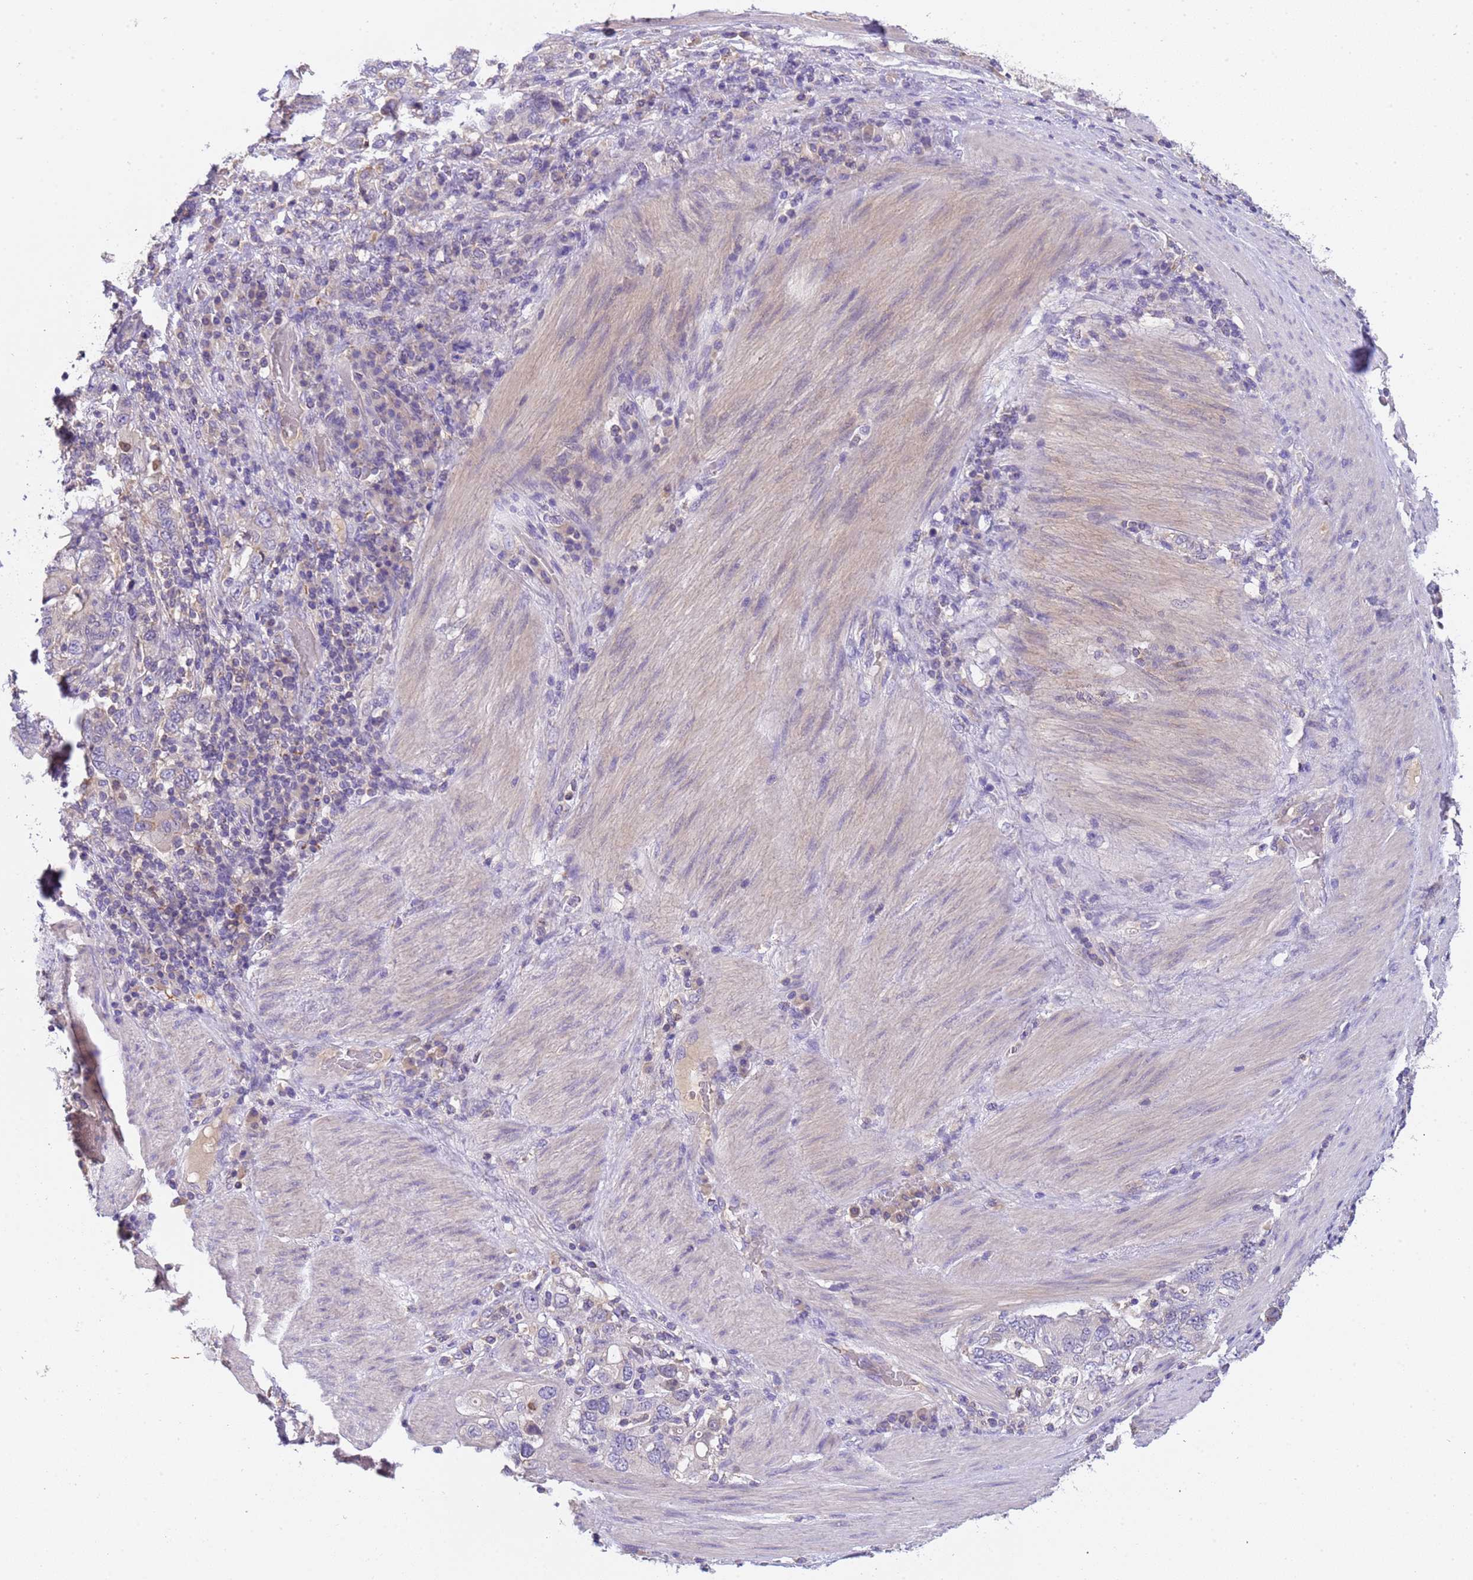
{"staining": {"intensity": "negative", "quantity": "none", "location": "none"}, "tissue": "stomach cancer", "cell_type": "Tumor cells", "image_type": "cancer", "snomed": [{"axis": "morphology", "description": "Adenocarcinoma, NOS"}, {"axis": "topography", "description": "Stomach, upper"}, {"axis": "topography", "description": "Stomach"}], "caption": "Stomach adenocarcinoma was stained to show a protein in brown. There is no significant staining in tumor cells.", "gene": "PLCXD3", "patient": {"sex": "male", "age": 62}}